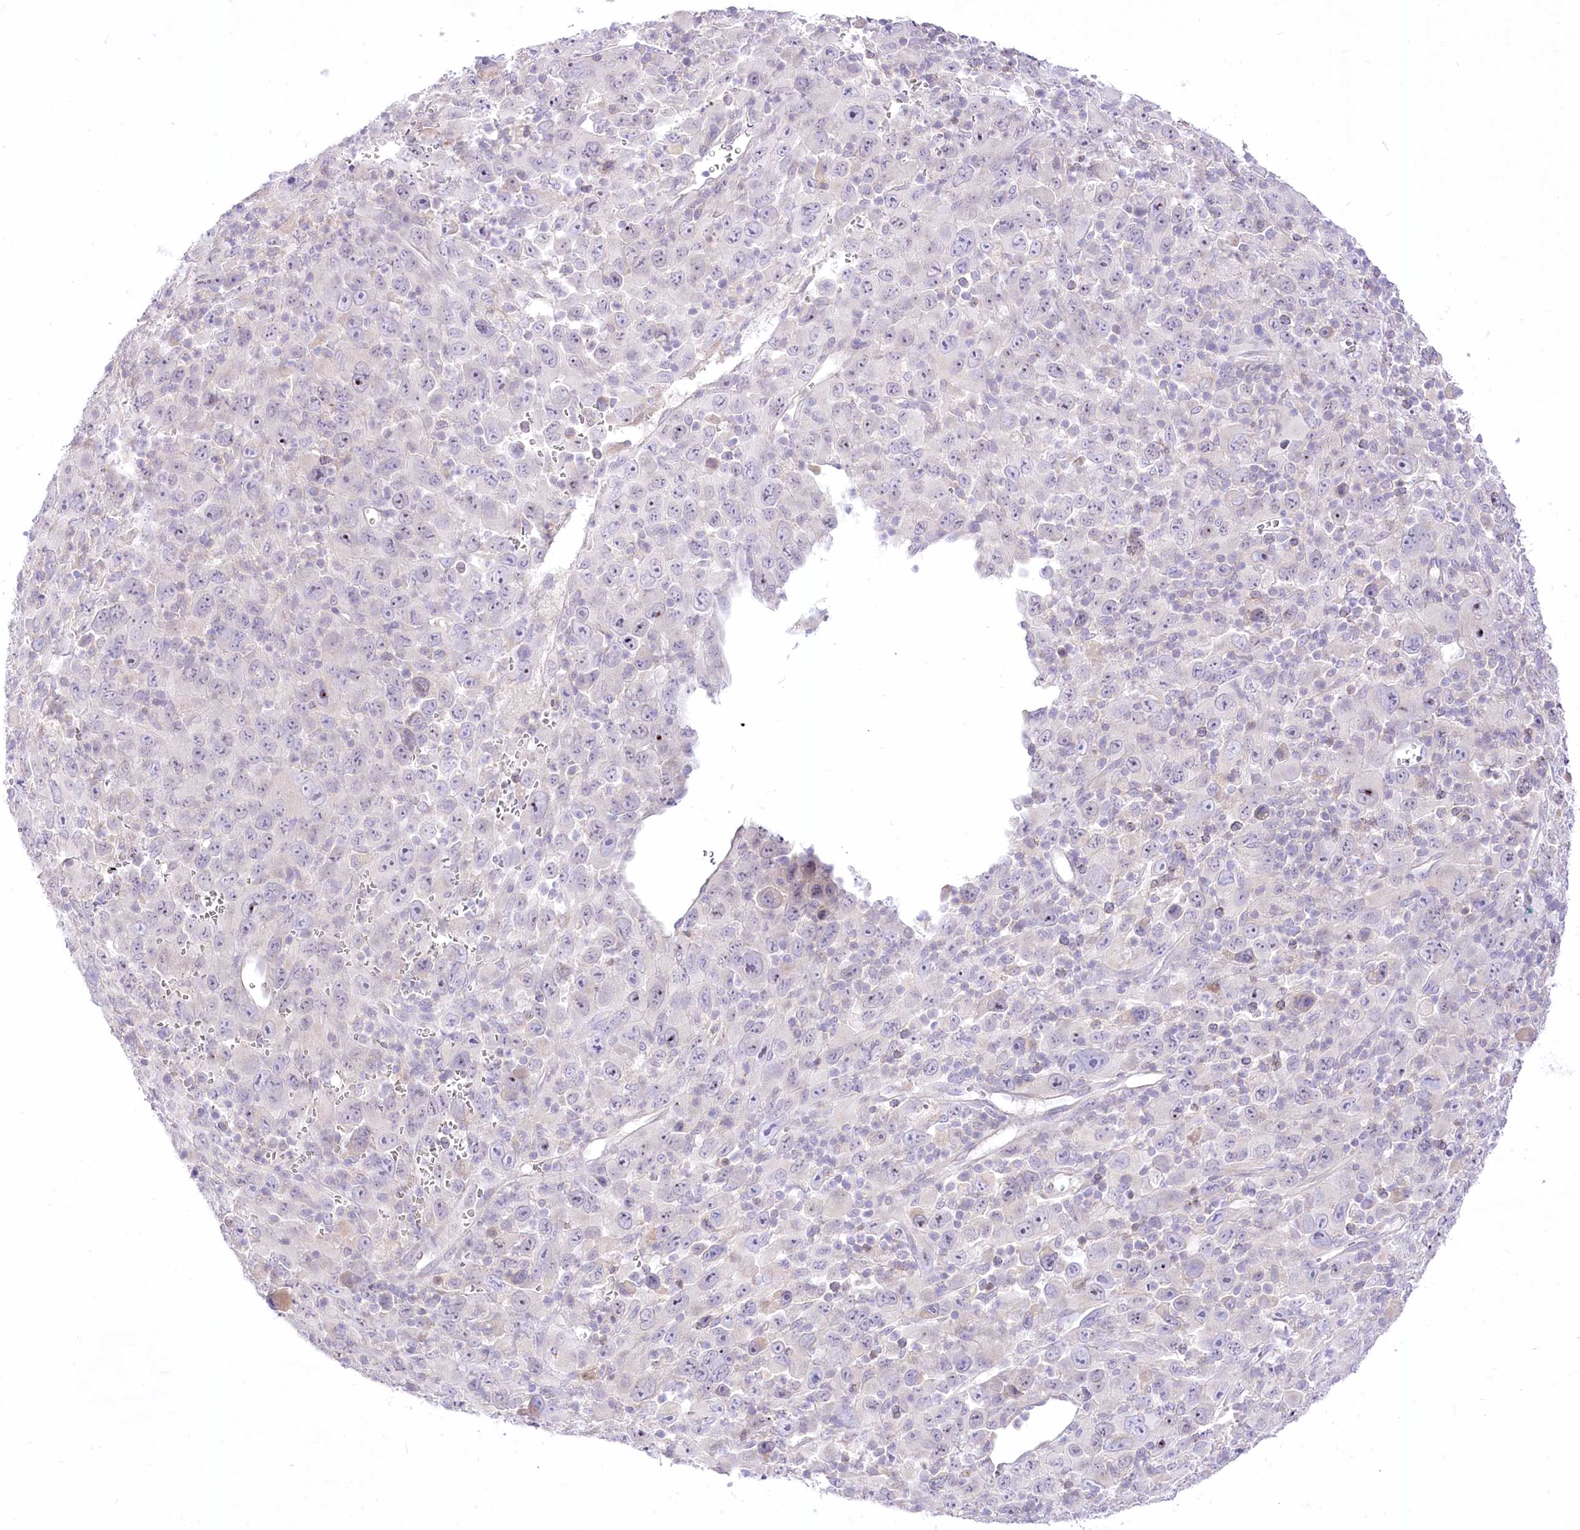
{"staining": {"intensity": "negative", "quantity": "none", "location": "none"}, "tissue": "melanoma", "cell_type": "Tumor cells", "image_type": "cancer", "snomed": [{"axis": "morphology", "description": "Malignant melanoma, Metastatic site"}, {"axis": "topography", "description": "Skin"}], "caption": "Immunohistochemical staining of malignant melanoma (metastatic site) demonstrates no significant positivity in tumor cells.", "gene": "HELT", "patient": {"sex": "female", "age": 56}}